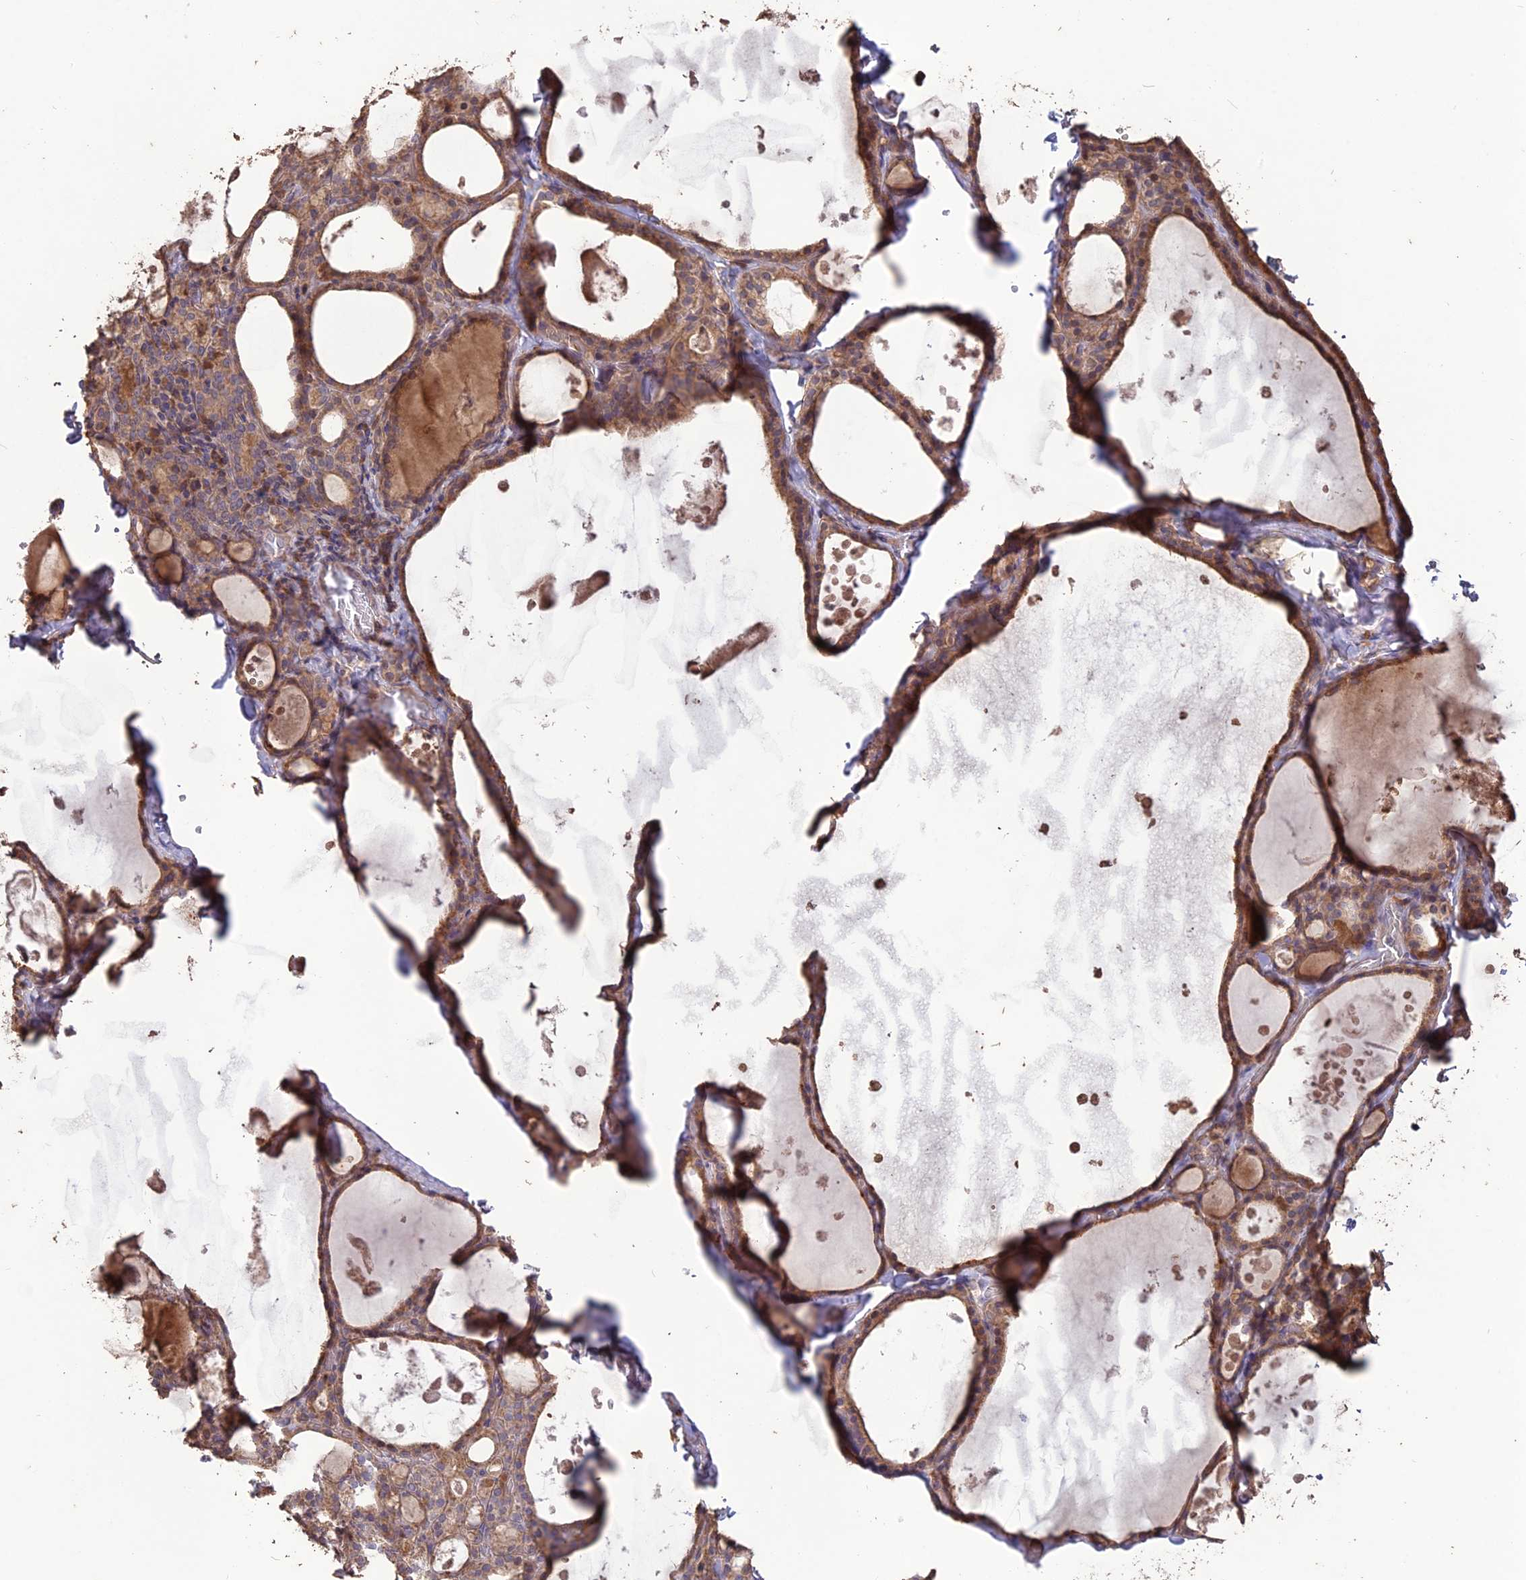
{"staining": {"intensity": "moderate", "quantity": ">75%", "location": "cytoplasmic/membranous"}, "tissue": "thyroid gland", "cell_type": "Glandular cells", "image_type": "normal", "snomed": [{"axis": "morphology", "description": "Normal tissue, NOS"}, {"axis": "topography", "description": "Thyroid gland"}], "caption": "This photomicrograph shows immunohistochemistry (IHC) staining of unremarkable thyroid gland, with medium moderate cytoplasmic/membranous staining in approximately >75% of glandular cells.", "gene": "LAYN", "patient": {"sex": "male", "age": 56}}